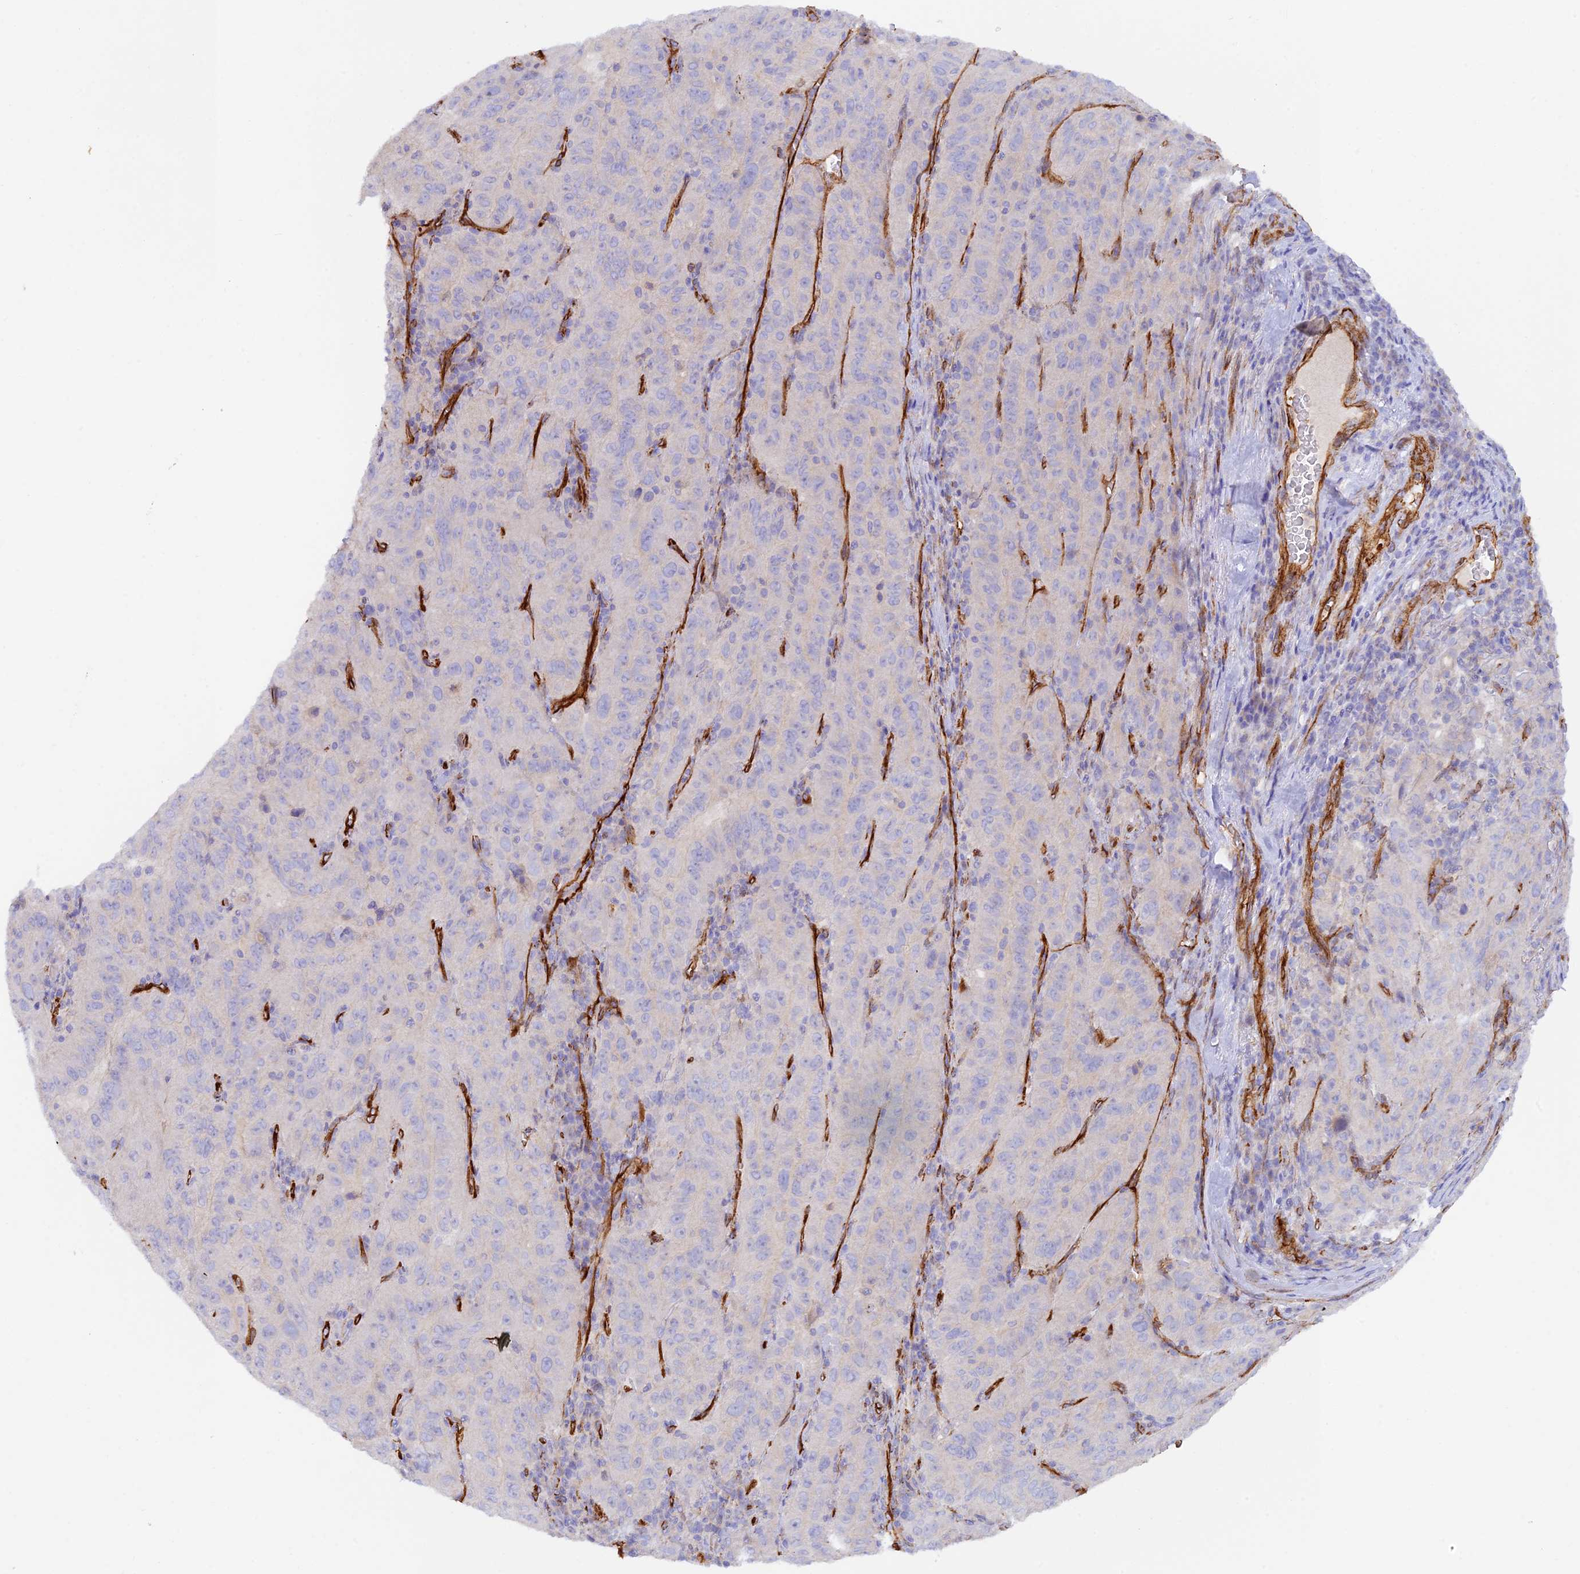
{"staining": {"intensity": "negative", "quantity": "none", "location": "none"}, "tissue": "pancreatic cancer", "cell_type": "Tumor cells", "image_type": "cancer", "snomed": [{"axis": "morphology", "description": "Adenocarcinoma, NOS"}, {"axis": "topography", "description": "Pancreas"}], "caption": "Immunohistochemistry (IHC) photomicrograph of human adenocarcinoma (pancreatic) stained for a protein (brown), which displays no expression in tumor cells. The staining was performed using DAB (3,3'-diaminobenzidine) to visualize the protein expression in brown, while the nuclei were stained in blue with hematoxylin (Magnification: 20x).", "gene": "MYO9A", "patient": {"sex": "male", "age": 63}}